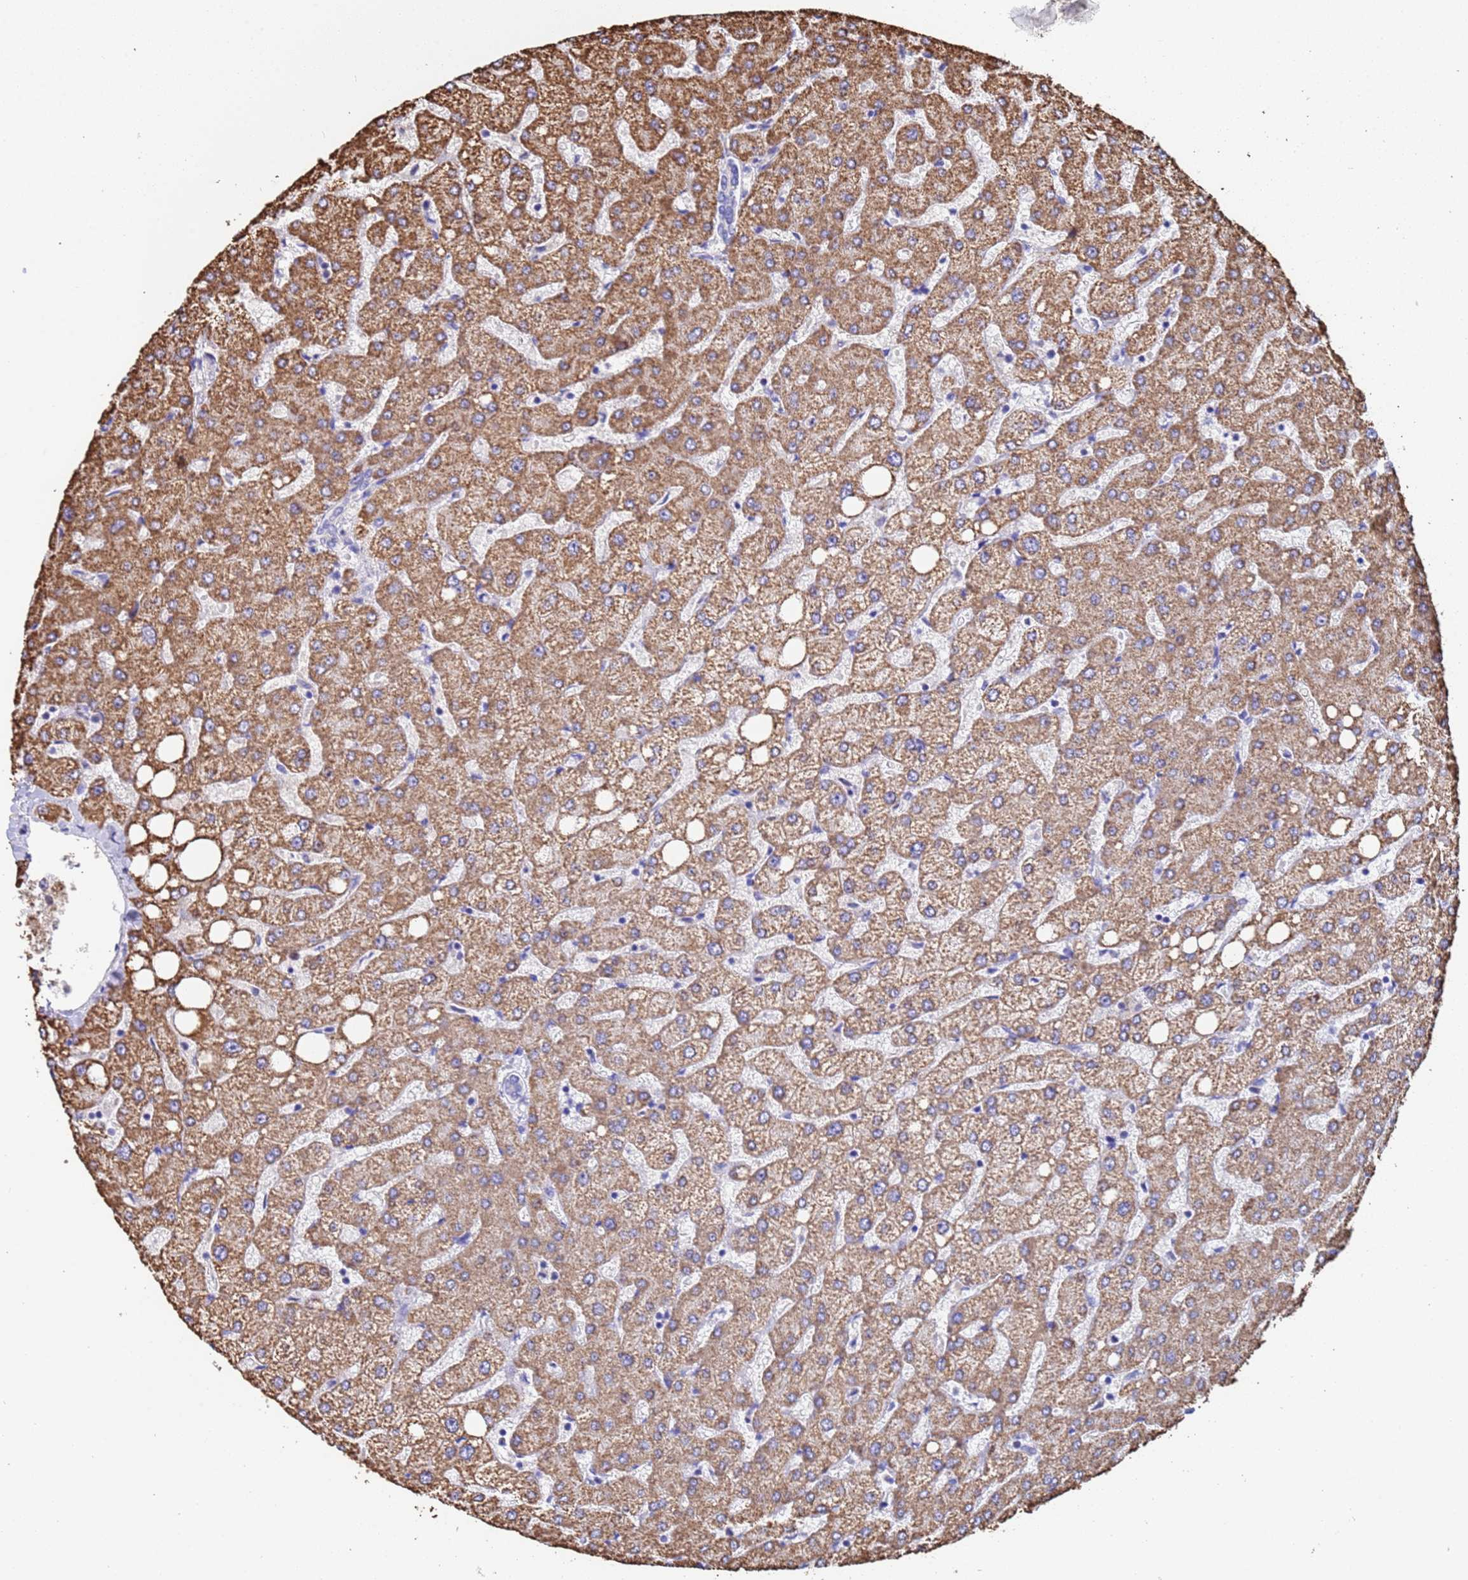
{"staining": {"intensity": "negative", "quantity": "none", "location": "none"}, "tissue": "liver", "cell_type": "Cholangiocytes", "image_type": "normal", "snomed": [{"axis": "morphology", "description": "Normal tissue, NOS"}, {"axis": "topography", "description": "Liver"}], "caption": "This is an immunohistochemistry (IHC) photomicrograph of unremarkable human liver. There is no positivity in cholangiocytes.", "gene": "FAM25A", "patient": {"sex": "female", "age": 54}}